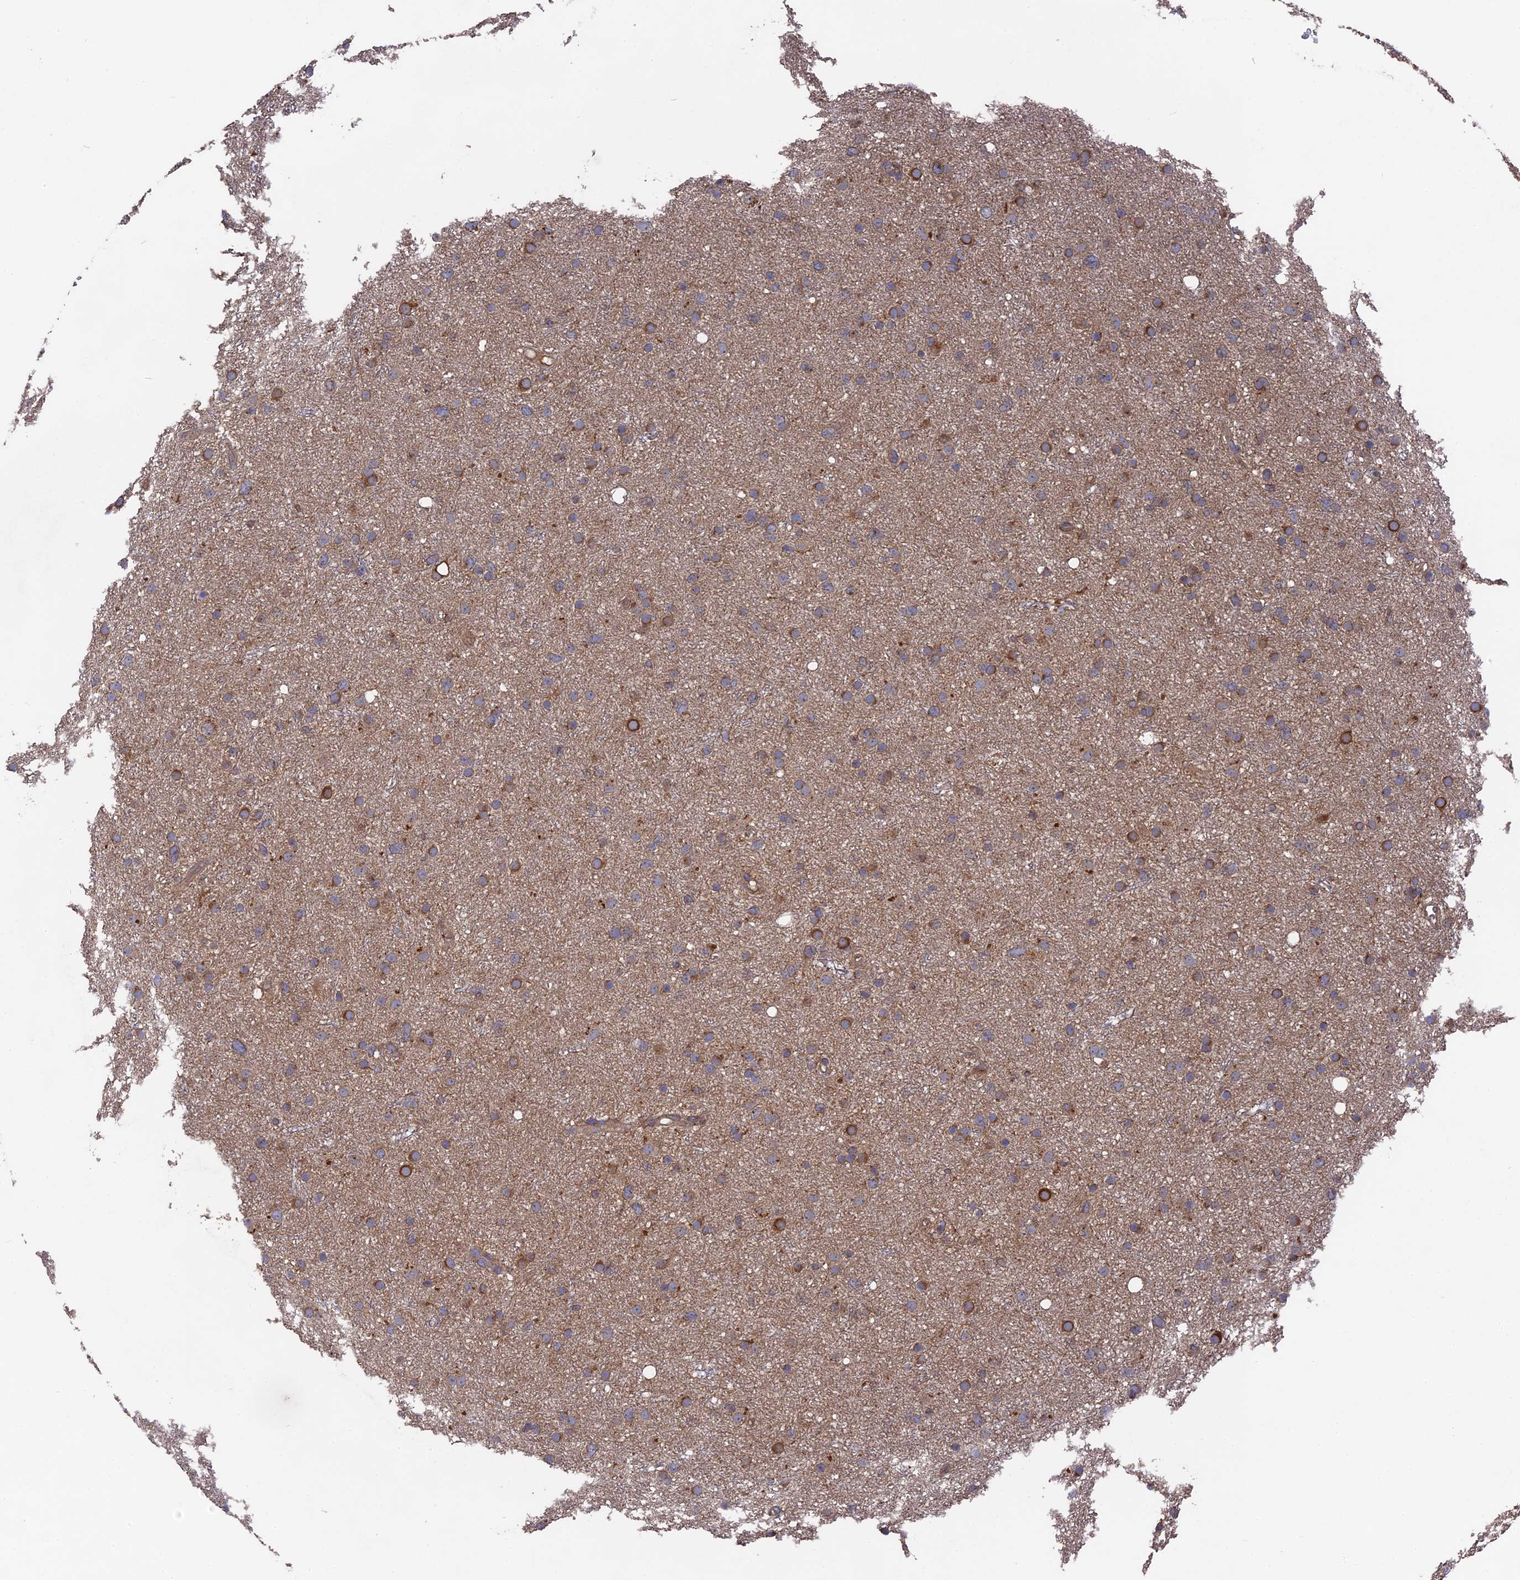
{"staining": {"intensity": "moderate", "quantity": ">75%", "location": "cytoplasmic/membranous"}, "tissue": "glioma", "cell_type": "Tumor cells", "image_type": "cancer", "snomed": [{"axis": "morphology", "description": "Glioma, malignant, Low grade"}, {"axis": "topography", "description": "Cerebral cortex"}], "caption": "Glioma stained with DAB (3,3'-diaminobenzidine) immunohistochemistry shows medium levels of moderate cytoplasmic/membranous expression in approximately >75% of tumor cells.", "gene": "DEF8", "patient": {"sex": "female", "age": 39}}